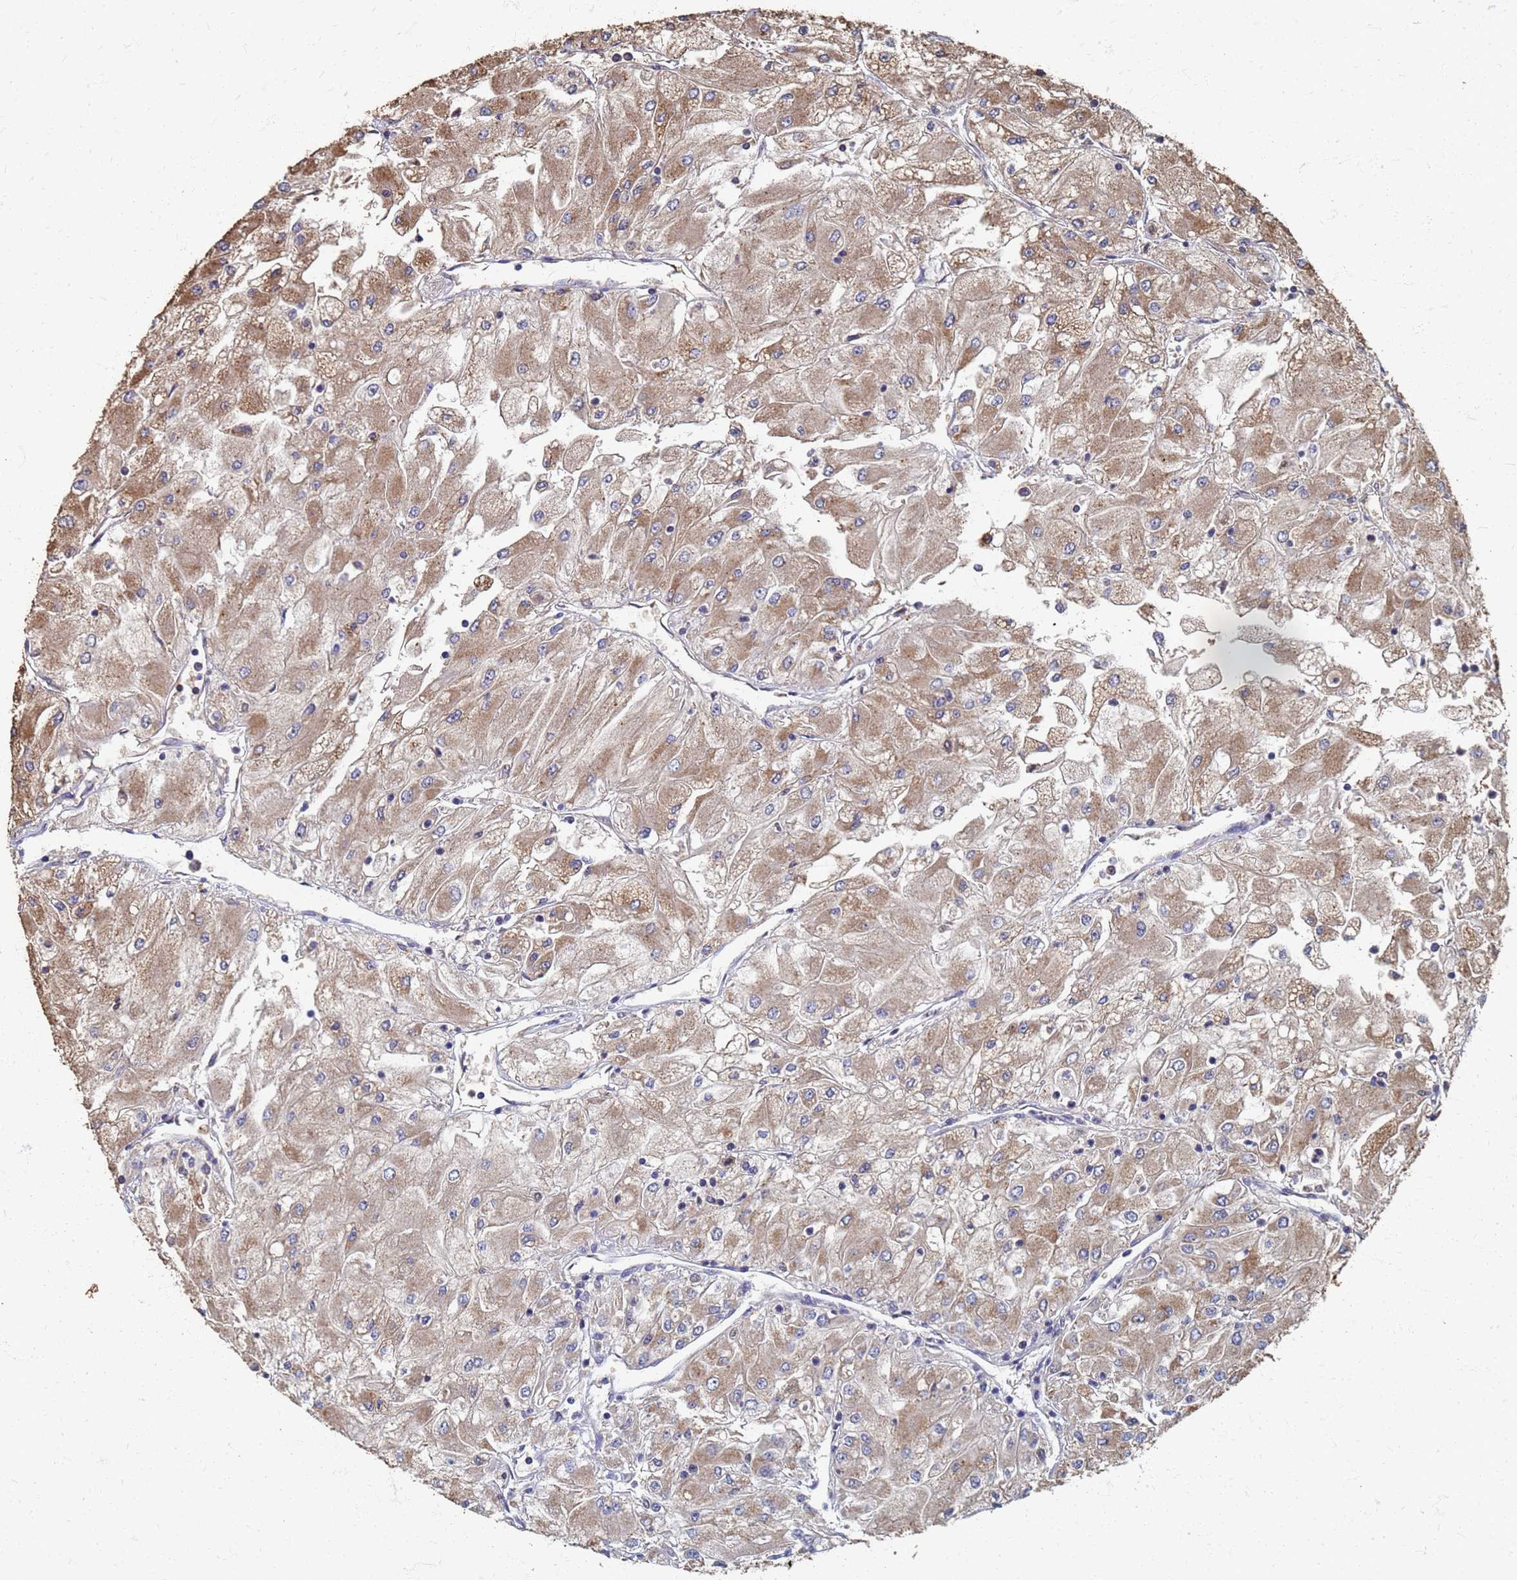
{"staining": {"intensity": "moderate", "quantity": ">75%", "location": "cytoplasmic/membranous"}, "tissue": "renal cancer", "cell_type": "Tumor cells", "image_type": "cancer", "snomed": [{"axis": "morphology", "description": "Adenocarcinoma, NOS"}, {"axis": "topography", "description": "Kidney"}], "caption": "Moderate cytoplasmic/membranous positivity for a protein is seen in approximately >75% of tumor cells of renal cancer using immunohistochemistry.", "gene": "DPH5", "patient": {"sex": "male", "age": 80}}